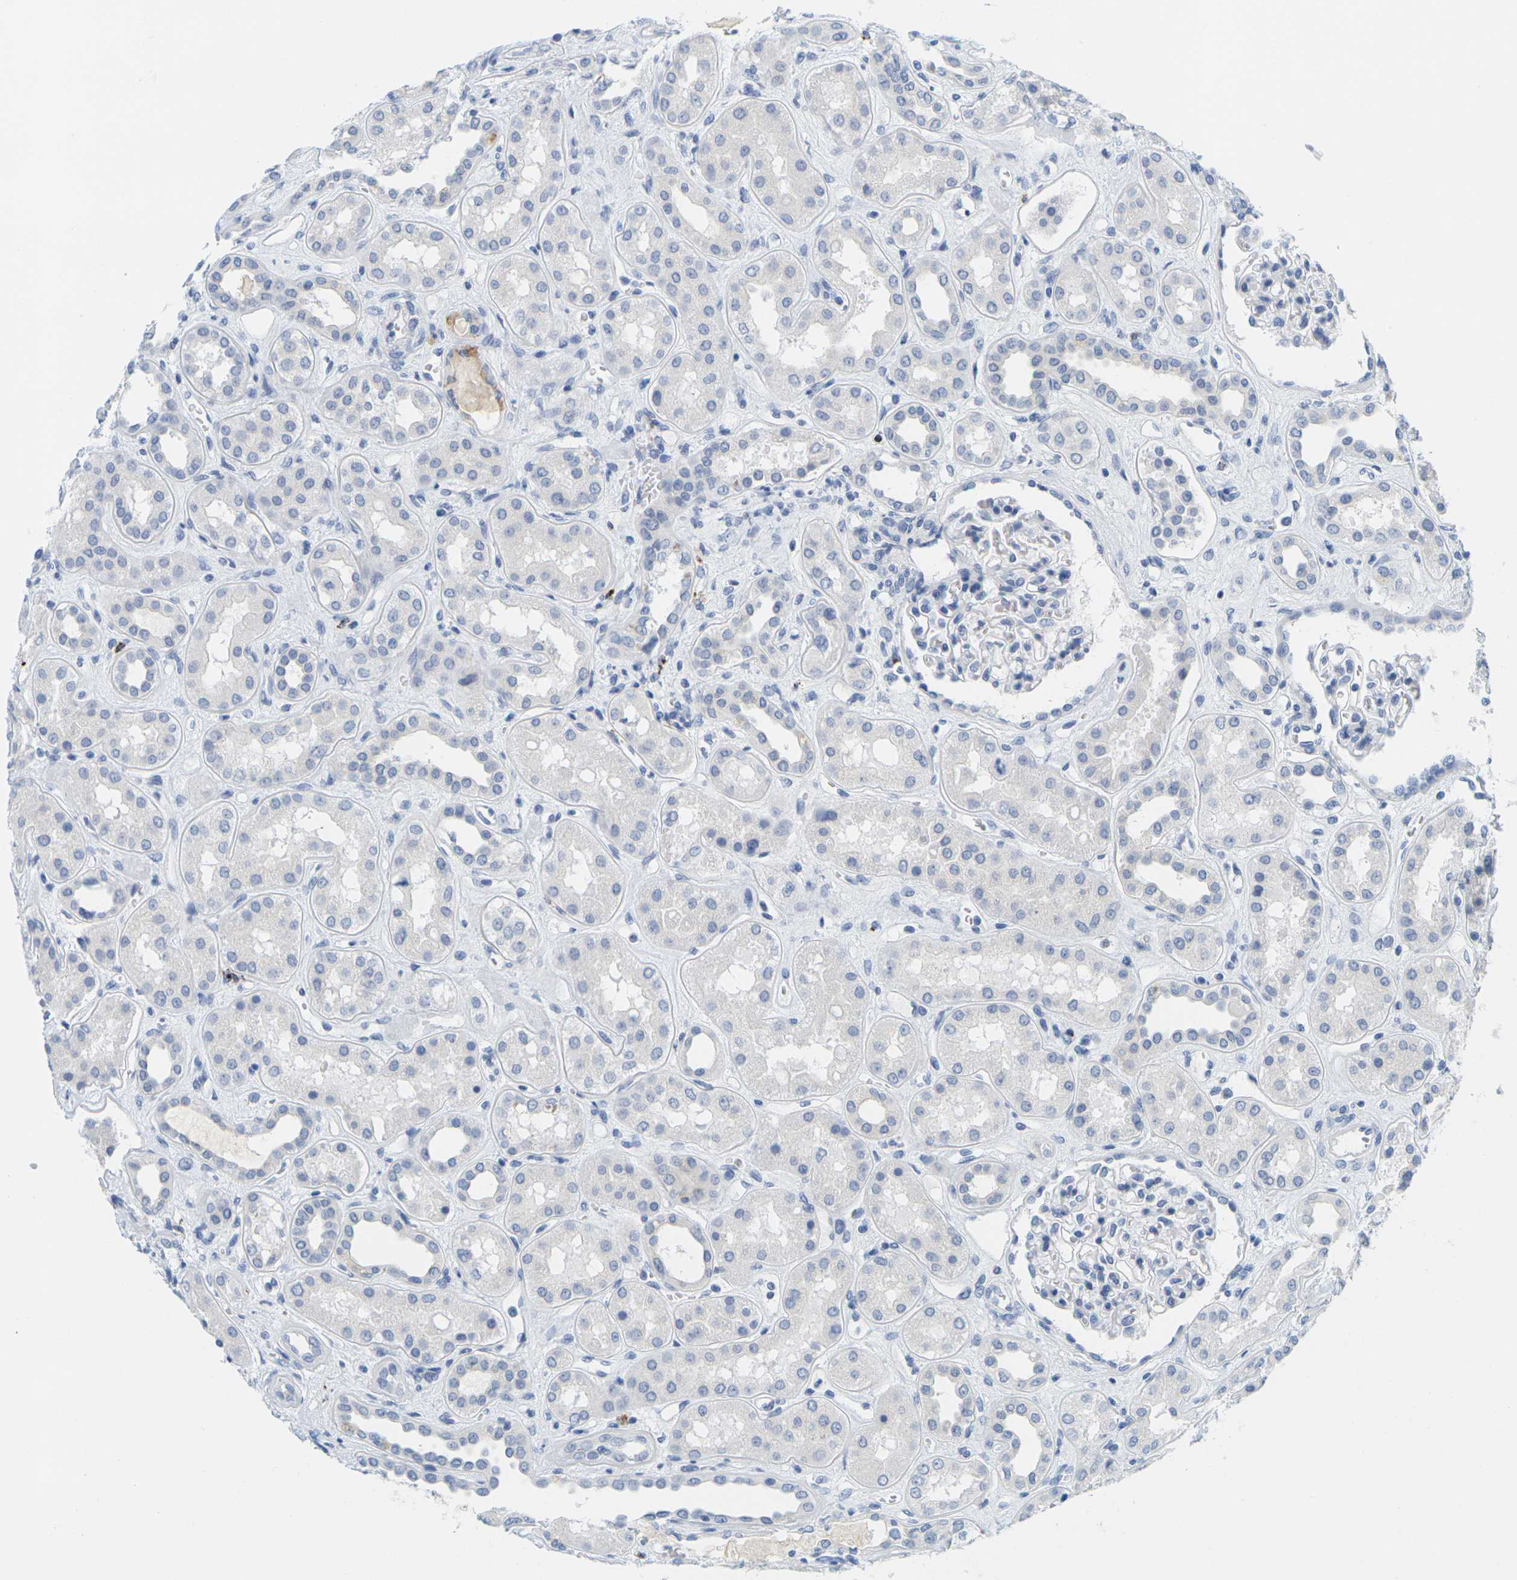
{"staining": {"intensity": "negative", "quantity": "none", "location": "none"}, "tissue": "kidney", "cell_type": "Cells in glomeruli", "image_type": "normal", "snomed": [{"axis": "morphology", "description": "Normal tissue, NOS"}, {"axis": "topography", "description": "Kidney"}], "caption": "Human kidney stained for a protein using immunohistochemistry shows no staining in cells in glomeruli.", "gene": "HLA", "patient": {"sex": "male", "age": 59}}